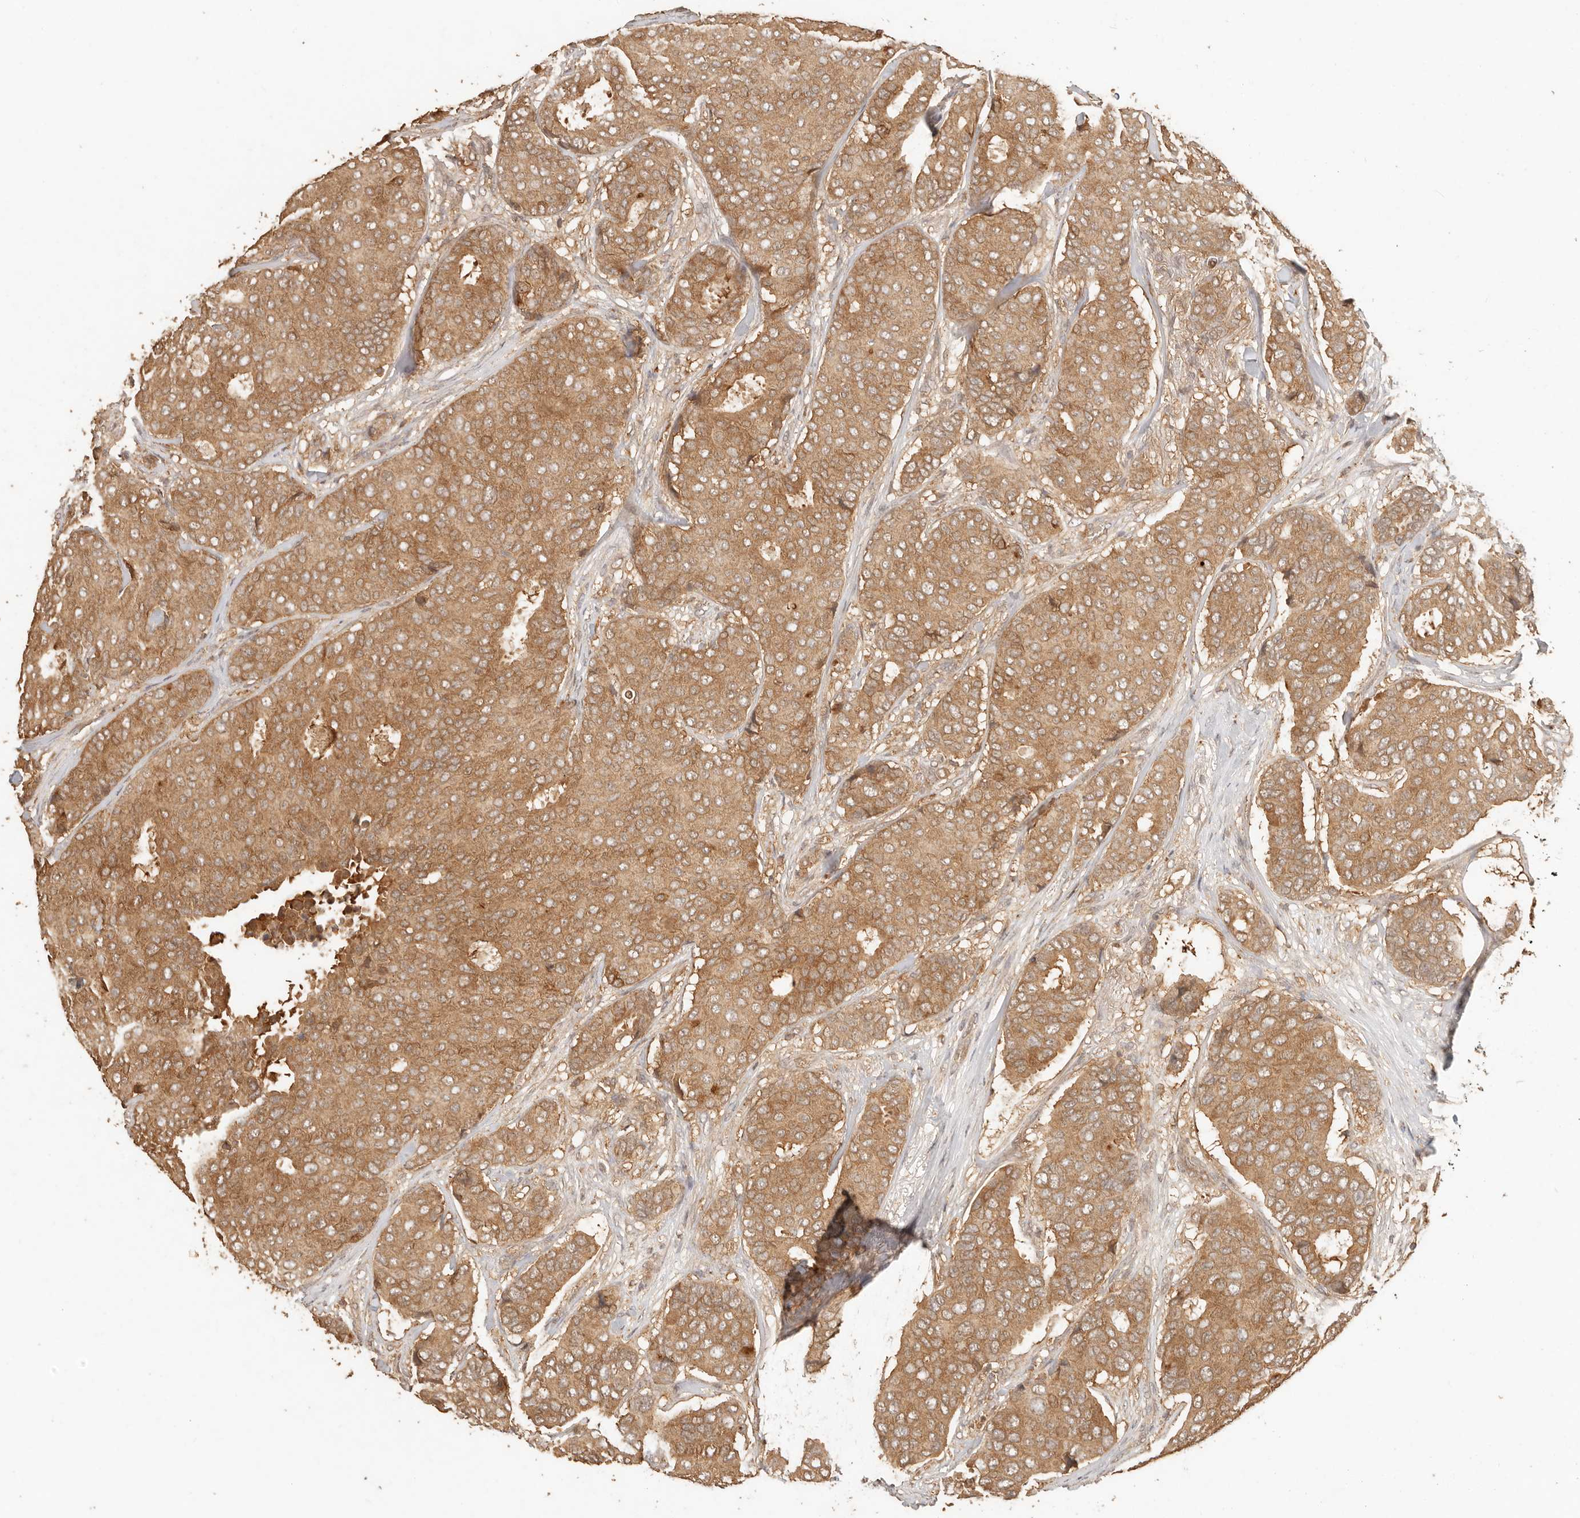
{"staining": {"intensity": "moderate", "quantity": ">75%", "location": "cytoplasmic/membranous"}, "tissue": "breast cancer", "cell_type": "Tumor cells", "image_type": "cancer", "snomed": [{"axis": "morphology", "description": "Duct carcinoma"}, {"axis": "topography", "description": "Breast"}], "caption": "Immunohistochemistry (IHC) of breast invasive ductal carcinoma displays medium levels of moderate cytoplasmic/membranous staining in about >75% of tumor cells. Using DAB (brown) and hematoxylin (blue) stains, captured at high magnification using brightfield microscopy.", "gene": "INTS11", "patient": {"sex": "female", "age": 75}}